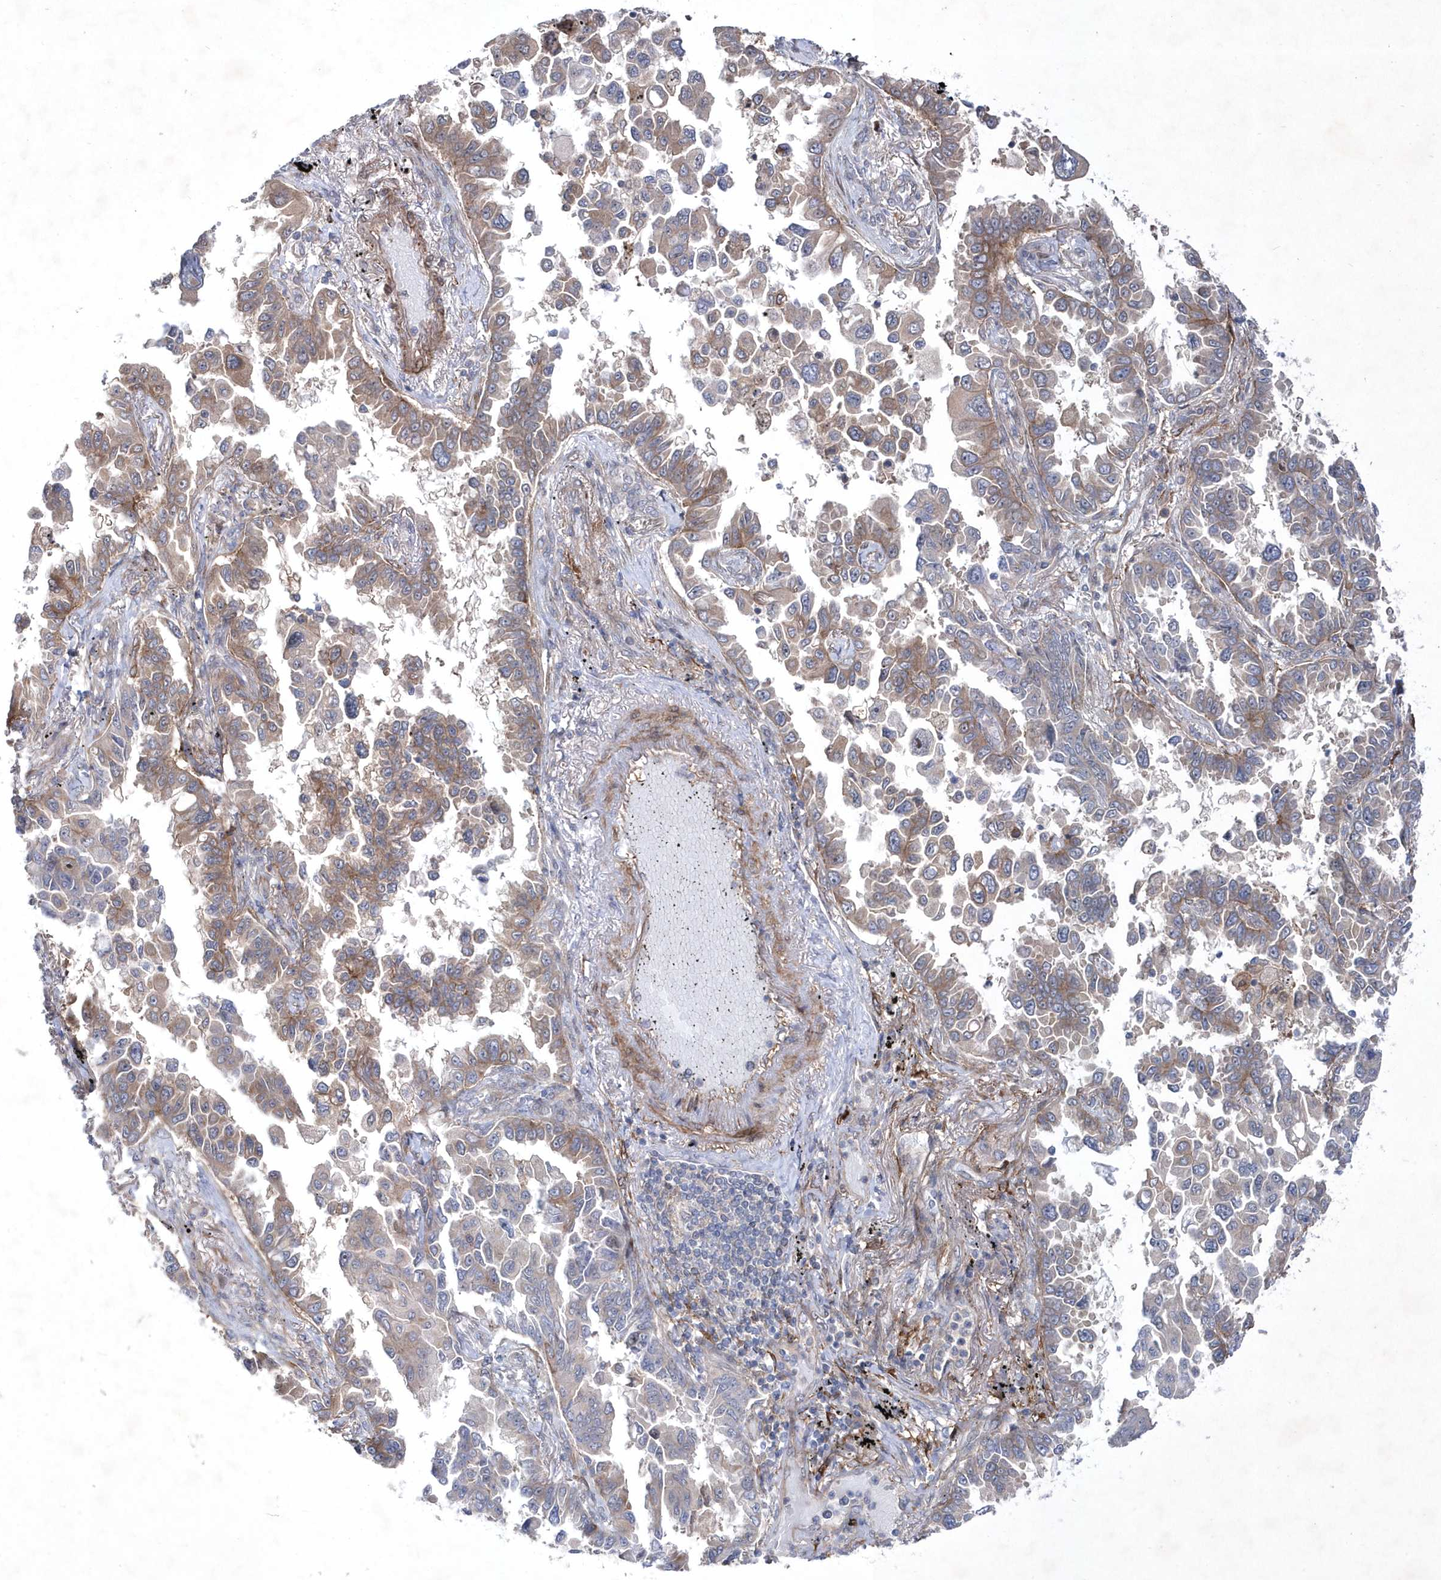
{"staining": {"intensity": "weak", "quantity": ">75%", "location": "cytoplasmic/membranous"}, "tissue": "lung cancer", "cell_type": "Tumor cells", "image_type": "cancer", "snomed": [{"axis": "morphology", "description": "Adenocarcinoma, NOS"}, {"axis": "topography", "description": "Lung"}], "caption": "Immunohistochemical staining of human lung adenocarcinoma demonstrates weak cytoplasmic/membranous protein staining in about >75% of tumor cells.", "gene": "DSPP", "patient": {"sex": "female", "age": 67}}